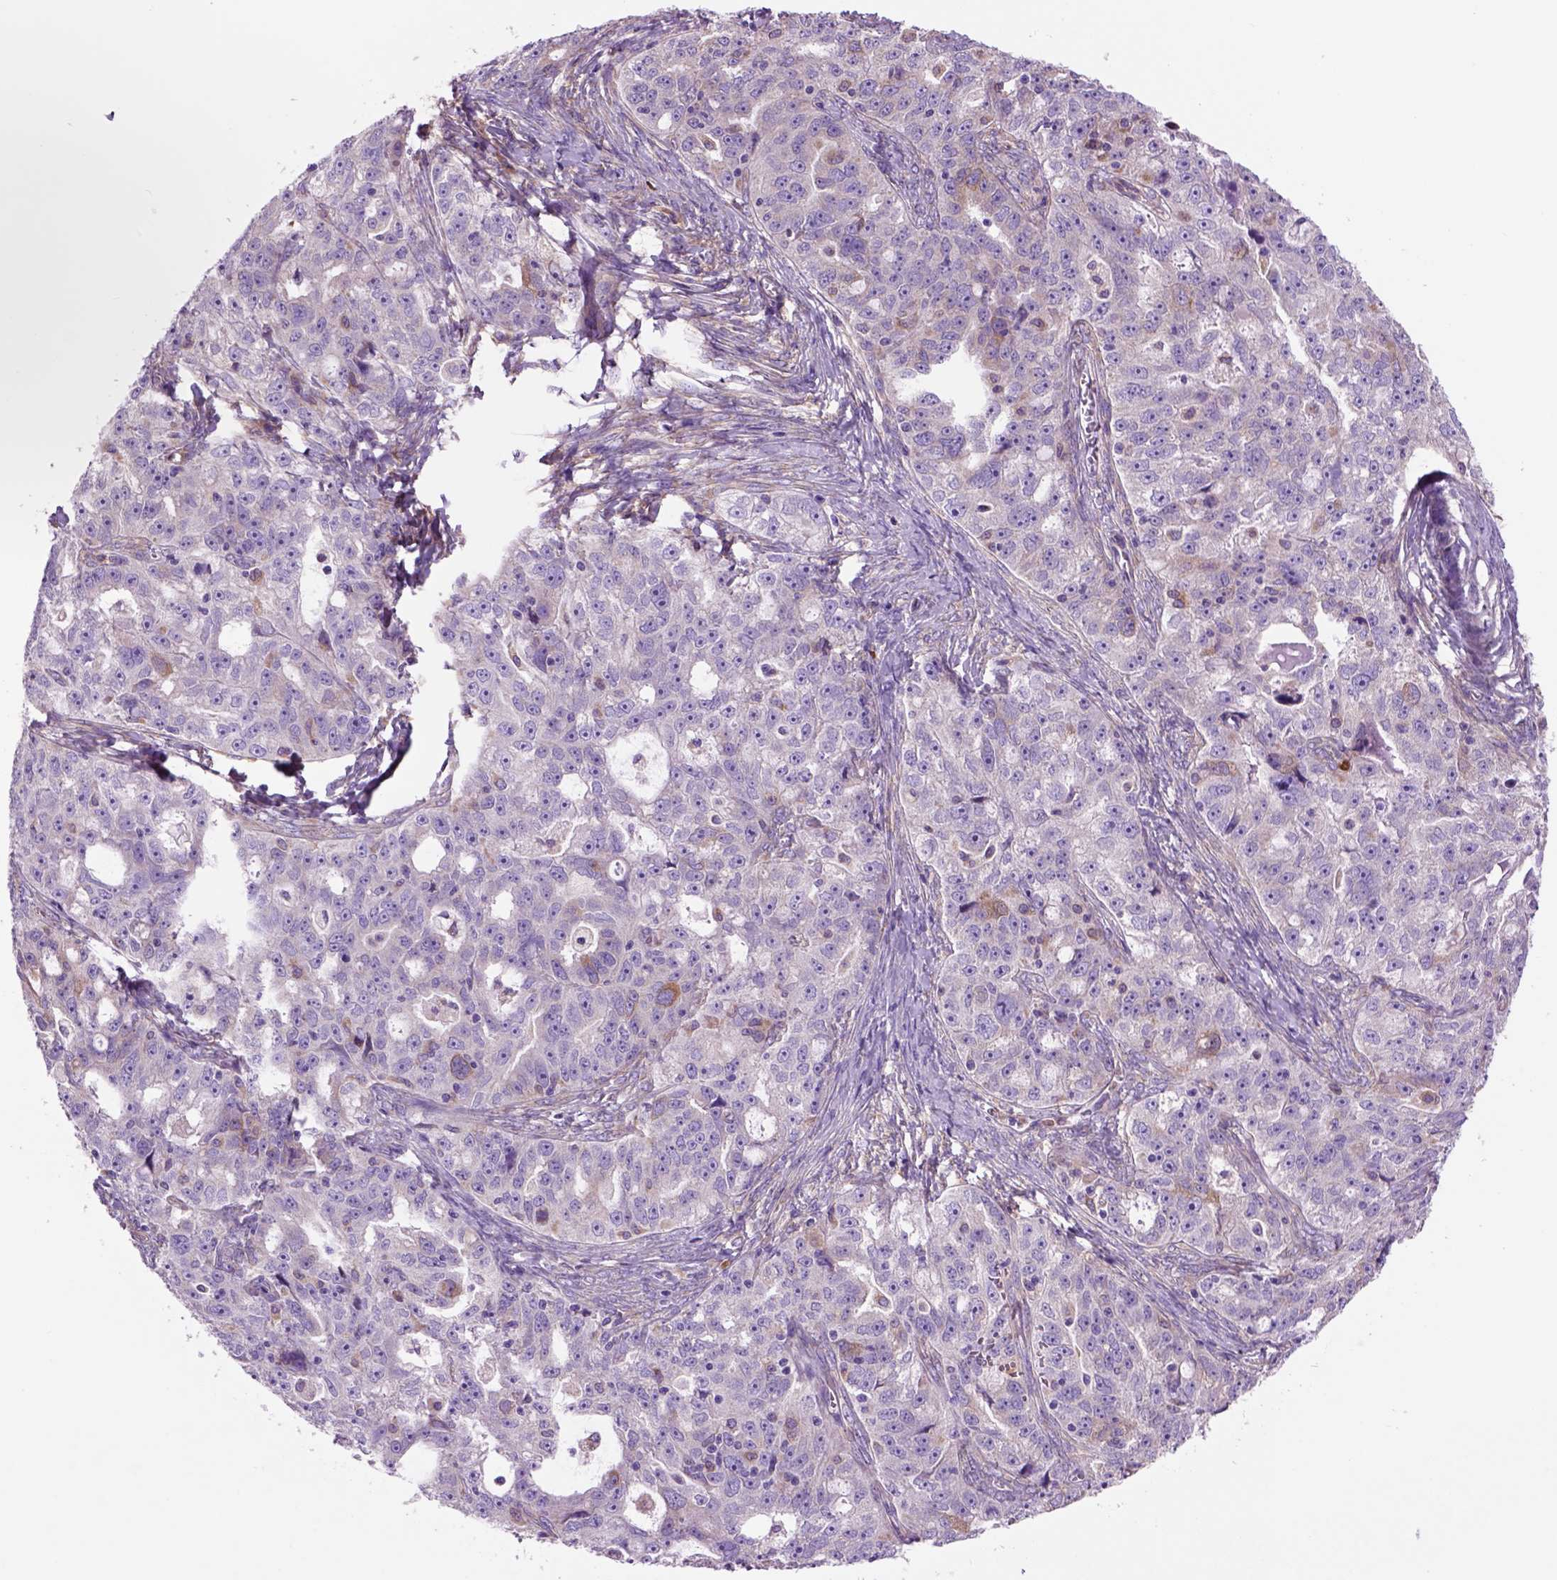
{"staining": {"intensity": "weak", "quantity": "<25%", "location": "cytoplasmic/membranous"}, "tissue": "ovarian cancer", "cell_type": "Tumor cells", "image_type": "cancer", "snomed": [{"axis": "morphology", "description": "Cystadenocarcinoma, serous, NOS"}, {"axis": "topography", "description": "Ovary"}], "caption": "Immunohistochemistry of ovarian cancer (serous cystadenocarcinoma) reveals no staining in tumor cells.", "gene": "PIAS3", "patient": {"sex": "female", "age": 51}}